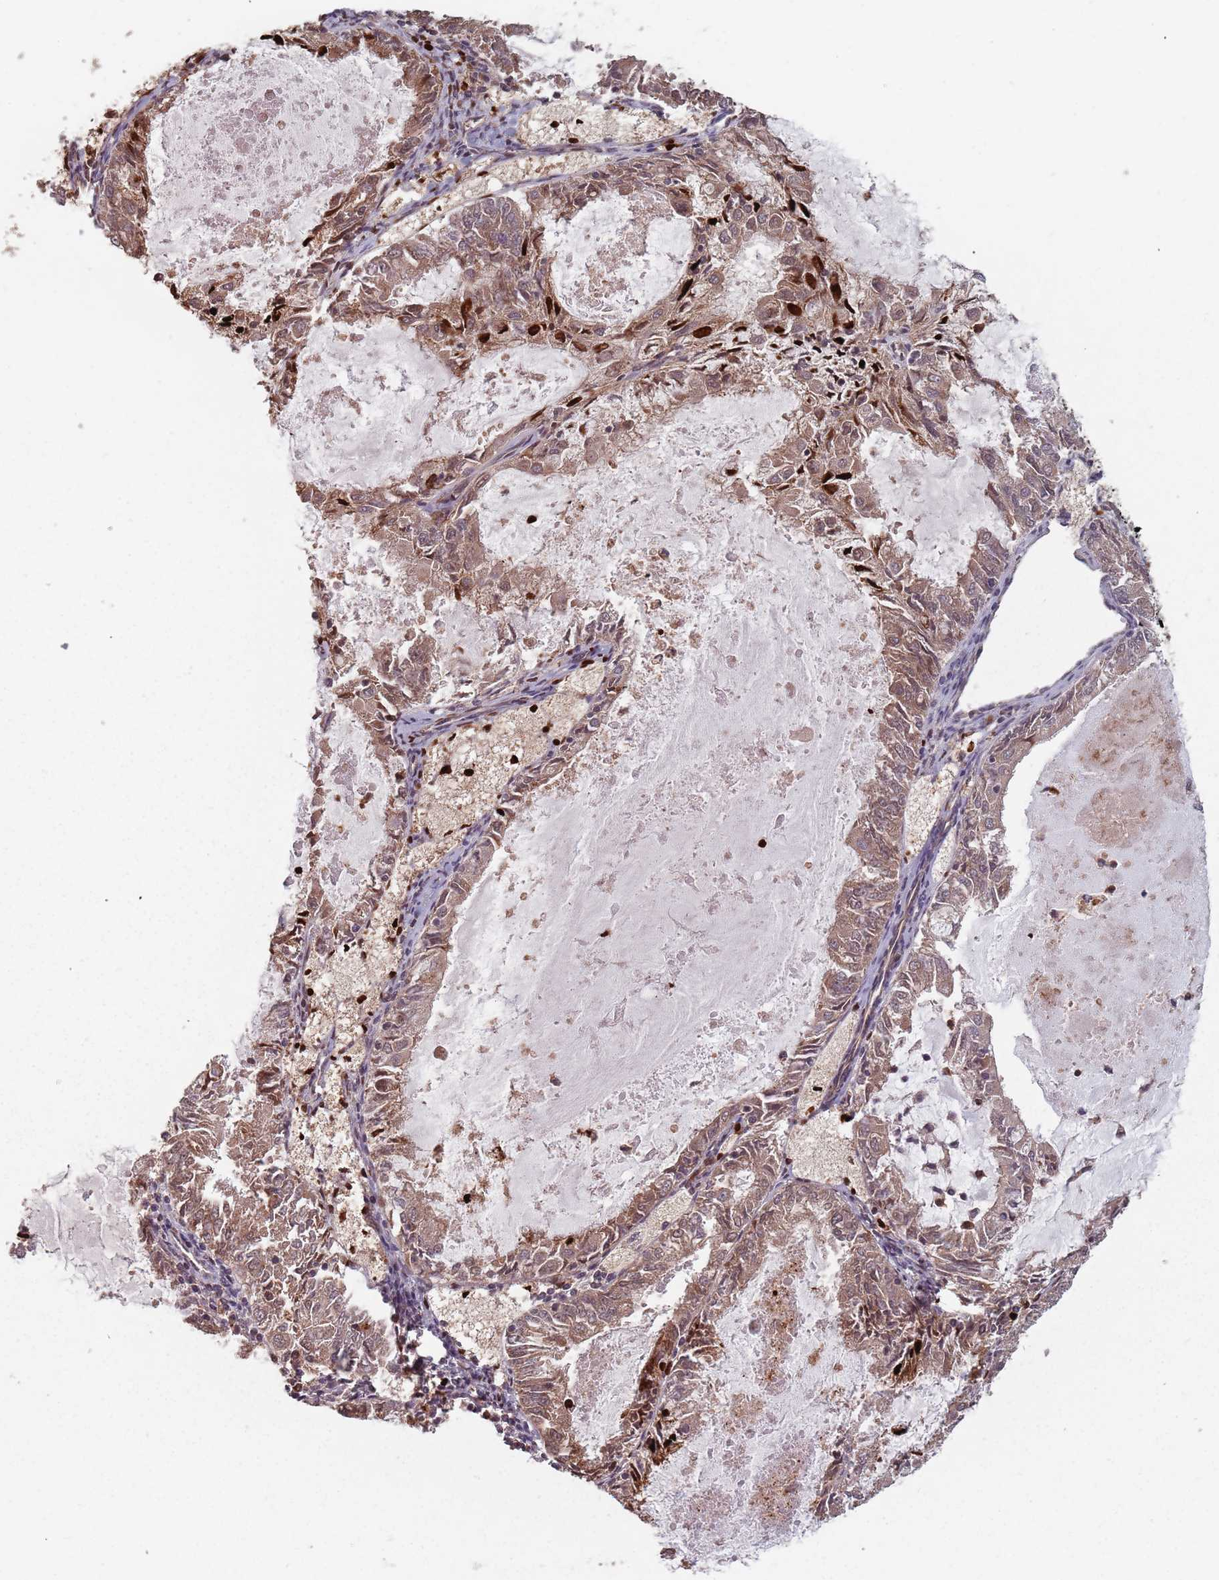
{"staining": {"intensity": "moderate", "quantity": ">75%", "location": "cytoplasmic/membranous"}, "tissue": "endometrial cancer", "cell_type": "Tumor cells", "image_type": "cancer", "snomed": [{"axis": "morphology", "description": "Adenocarcinoma, NOS"}, {"axis": "topography", "description": "Endometrium"}], "caption": "Endometrial cancer (adenocarcinoma) stained with IHC reveals moderate cytoplasmic/membranous expression in approximately >75% of tumor cells.", "gene": "C3orf14", "patient": {"sex": "female", "age": 57}}